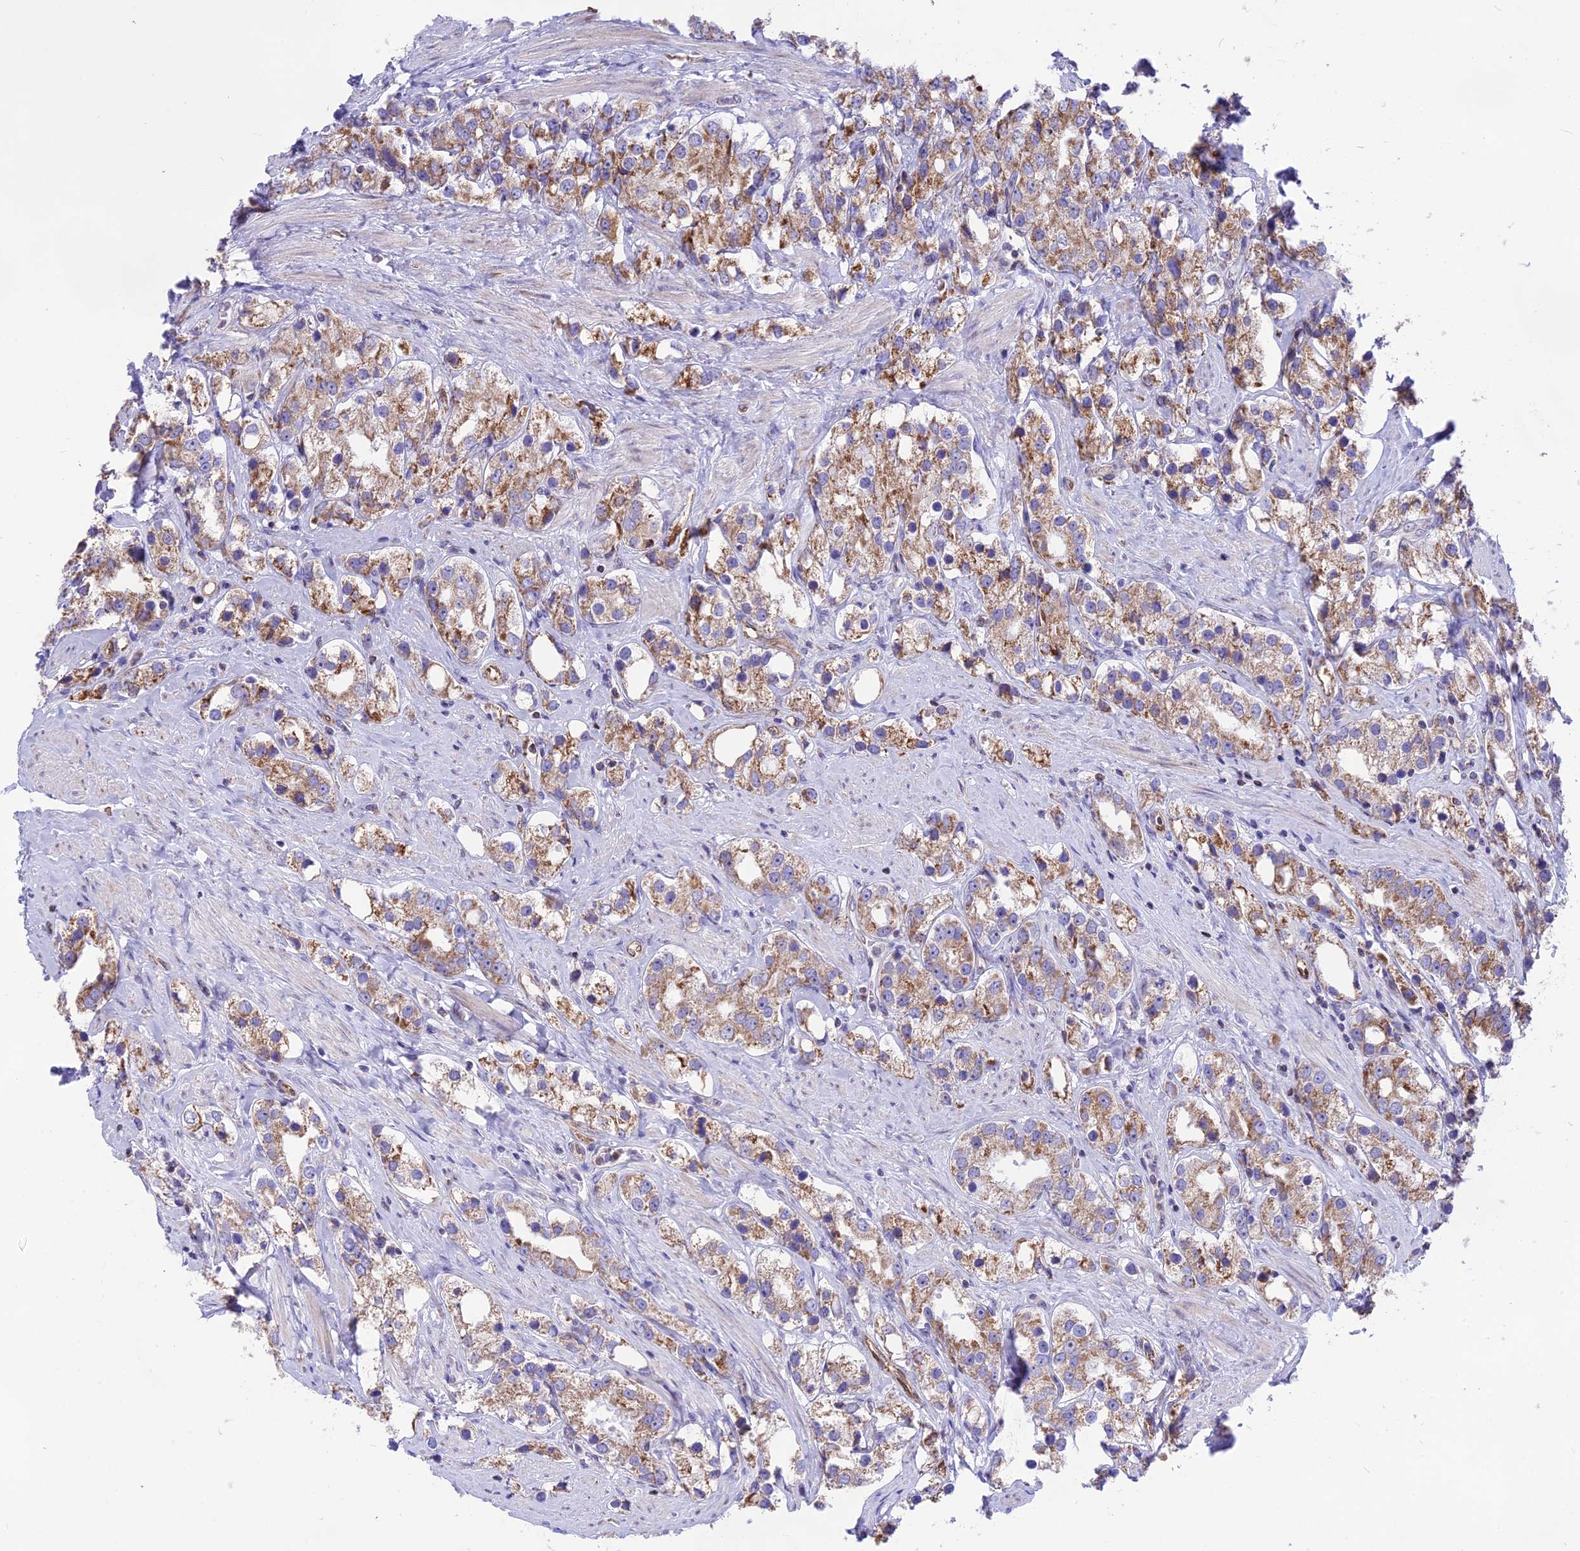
{"staining": {"intensity": "moderate", "quantity": "25%-75%", "location": "cytoplasmic/membranous"}, "tissue": "prostate cancer", "cell_type": "Tumor cells", "image_type": "cancer", "snomed": [{"axis": "morphology", "description": "Adenocarcinoma, NOS"}, {"axis": "topography", "description": "Prostate"}], "caption": "Immunohistochemistry micrograph of neoplastic tissue: human prostate adenocarcinoma stained using immunohistochemistry exhibits medium levels of moderate protein expression localized specifically in the cytoplasmic/membranous of tumor cells, appearing as a cytoplasmic/membranous brown color.", "gene": "DOC2B", "patient": {"sex": "male", "age": 79}}